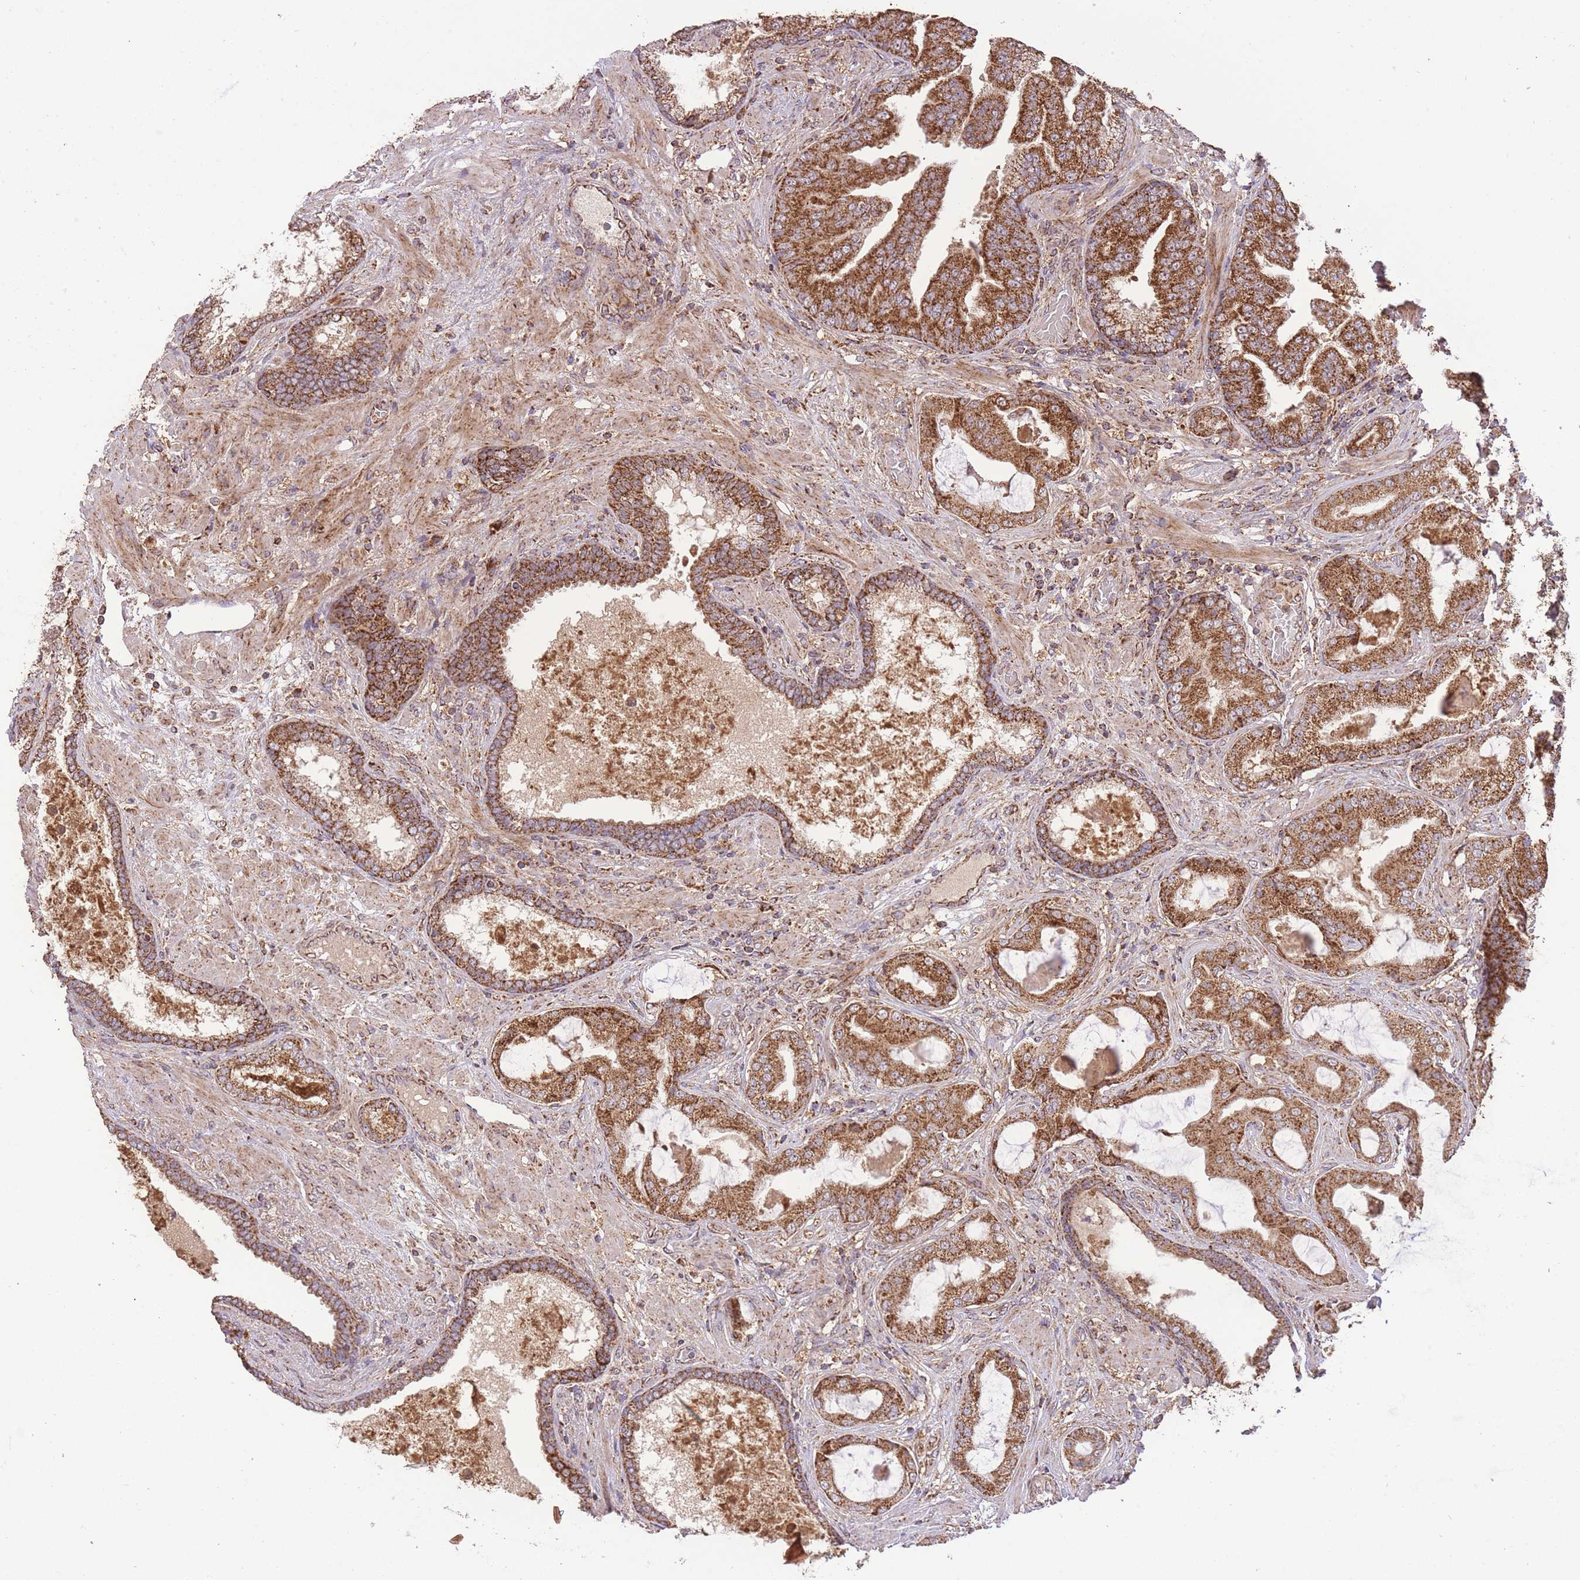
{"staining": {"intensity": "strong", "quantity": ">75%", "location": "cytoplasmic/membranous"}, "tissue": "prostate cancer", "cell_type": "Tumor cells", "image_type": "cancer", "snomed": [{"axis": "morphology", "description": "Adenocarcinoma, High grade"}, {"axis": "topography", "description": "Prostate"}], "caption": "Brown immunohistochemical staining in prostate high-grade adenocarcinoma demonstrates strong cytoplasmic/membranous expression in about >75% of tumor cells.", "gene": "PREP", "patient": {"sex": "male", "age": 68}}